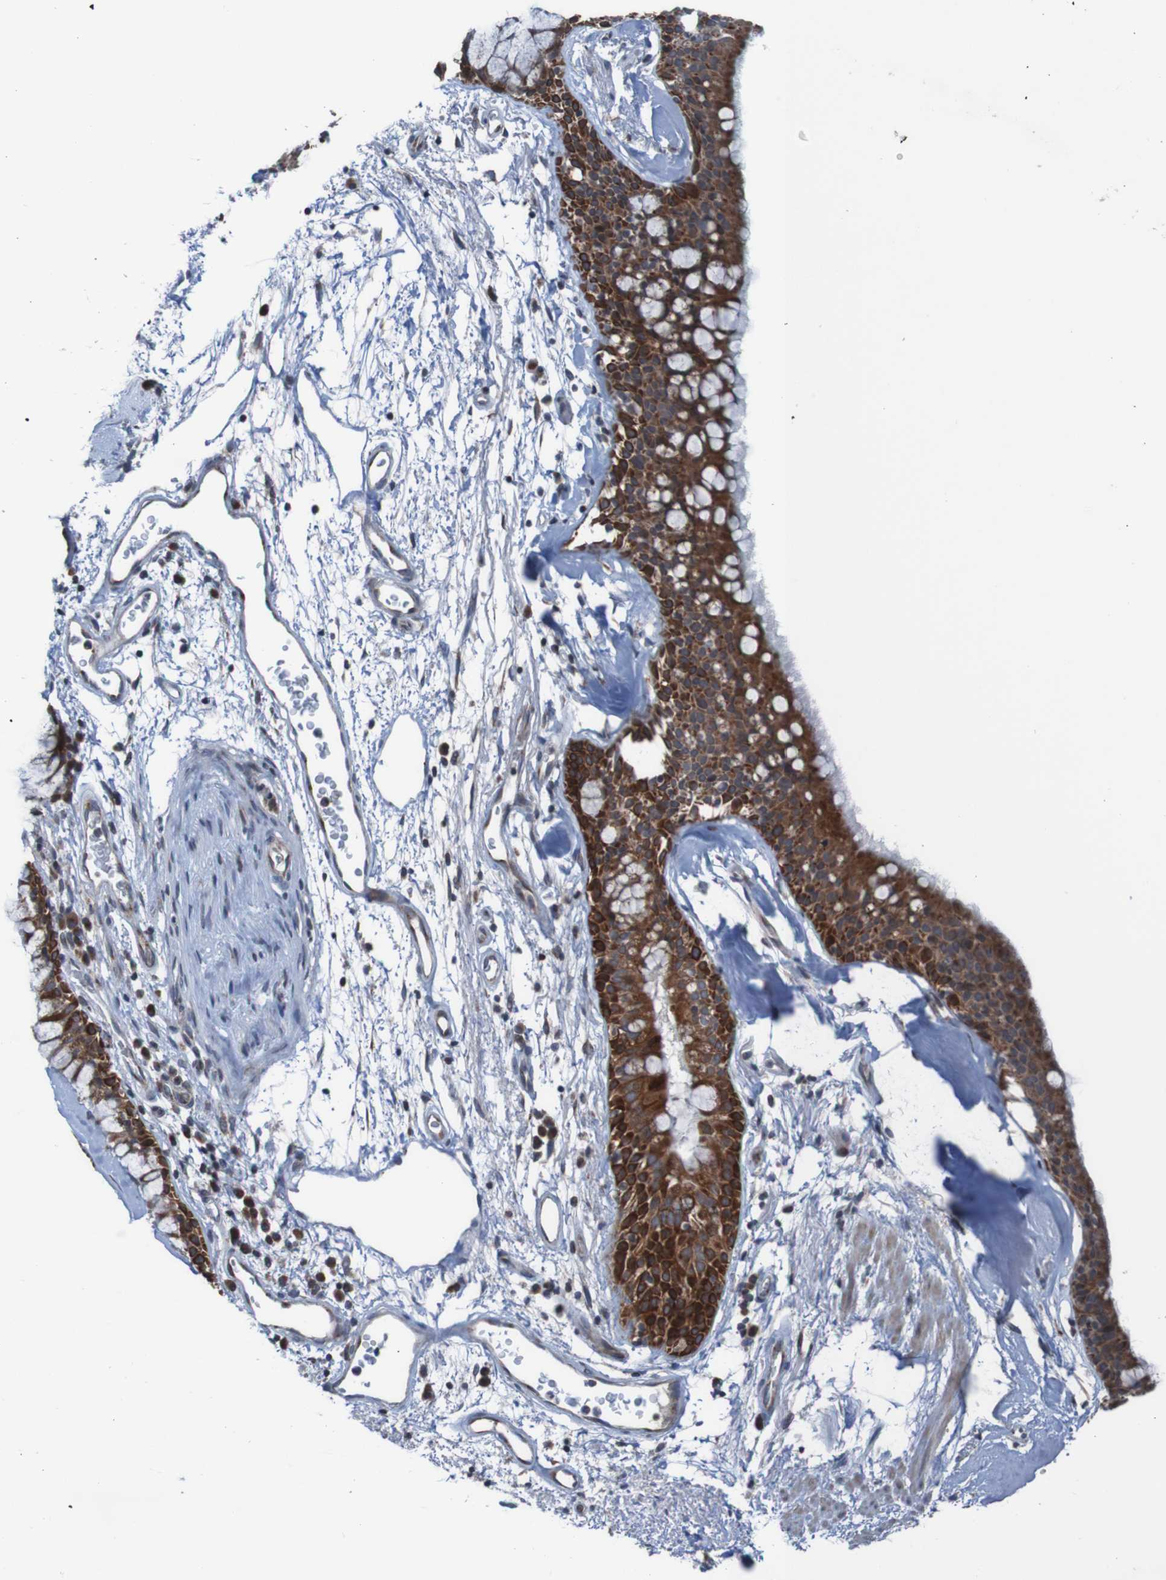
{"staining": {"intensity": "strong", "quantity": ">75%", "location": "cytoplasmic/membranous"}, "tissue": "bronchus", "cell_type": "Respiratory epithelial cells", "image_type": "normal", "snomed": [{"axis": "morphology", "description": "Normal tissue, NOS"}, {"axis": "morphology", "description": "Adenocarcinoma, NOS"}, {"axis": "topography", "description": "Bronchus"}, {"axis": "topography", "description": "Lung"}], "caption": "IHC of normal bronchus exhibits high levels of strong cytoplasmic/membranous expression in approximately >75% of respiratory epithelial cells.", "gene": "UNG", "patient": {"sex": "female", "age": 54}}